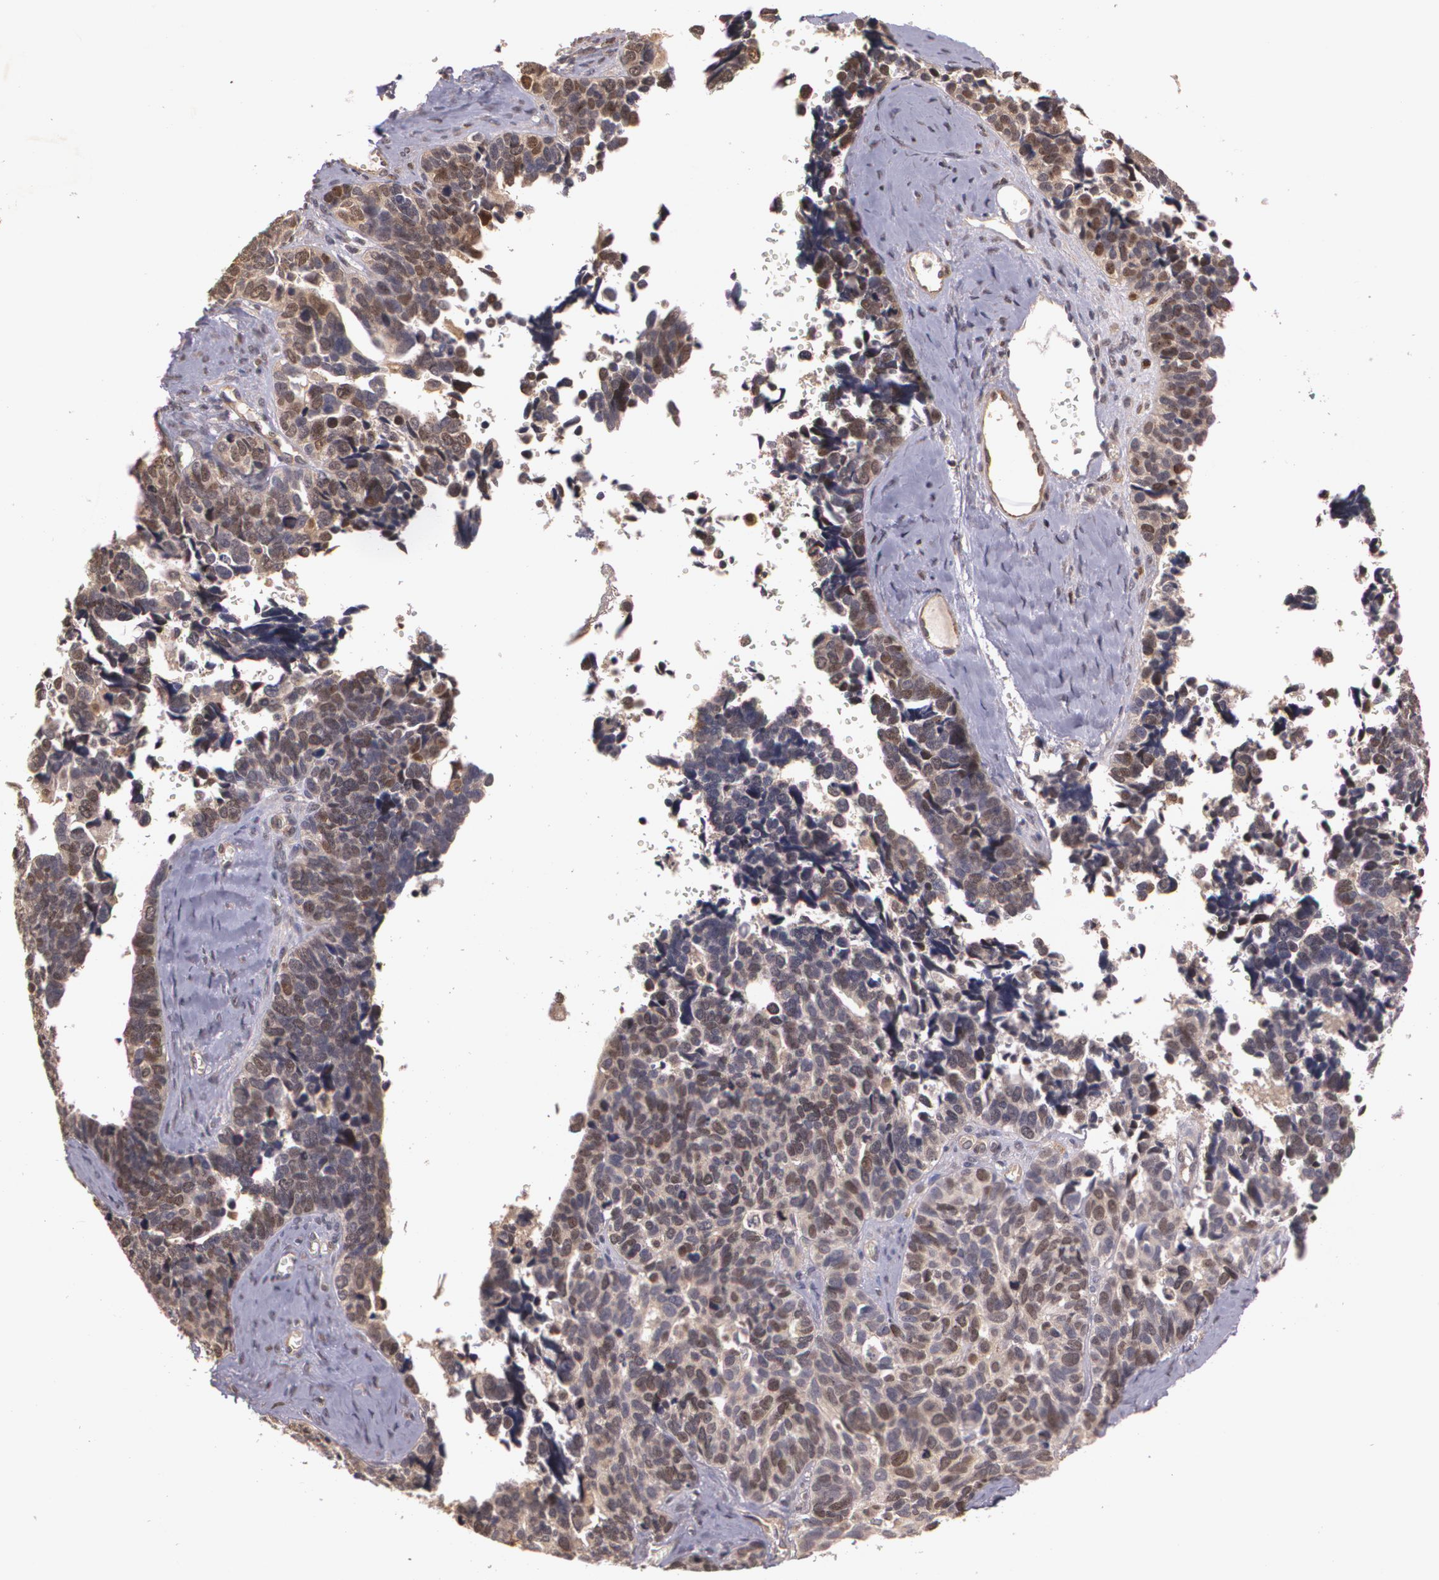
{"staining": {"intensity": "moderate", "quantity": "25%-75%", "location": "cytoplasmic/membranous,nuclear"}, "tissue": "ovarian cancer", "cell_type": "Tumor cells", "image_type": "cancer", "snomed": [{"axis": "morphology", "description": "Cystadenocarcinoma, serous, NOS"}, {"axis": "topography", "description": "Ovary"}], "caption": "The immunohistochemical stain highlights moderate cytoplasmic/membranous and nuclear staining in tumor cells of ovarian cancer (serous cystadenocarcinoma) tissue. (DAB = brown stain, brightfield microscopy at high magnification).", "gene": "BRCA1", "patient": {"sex": "female", "age": 77}}